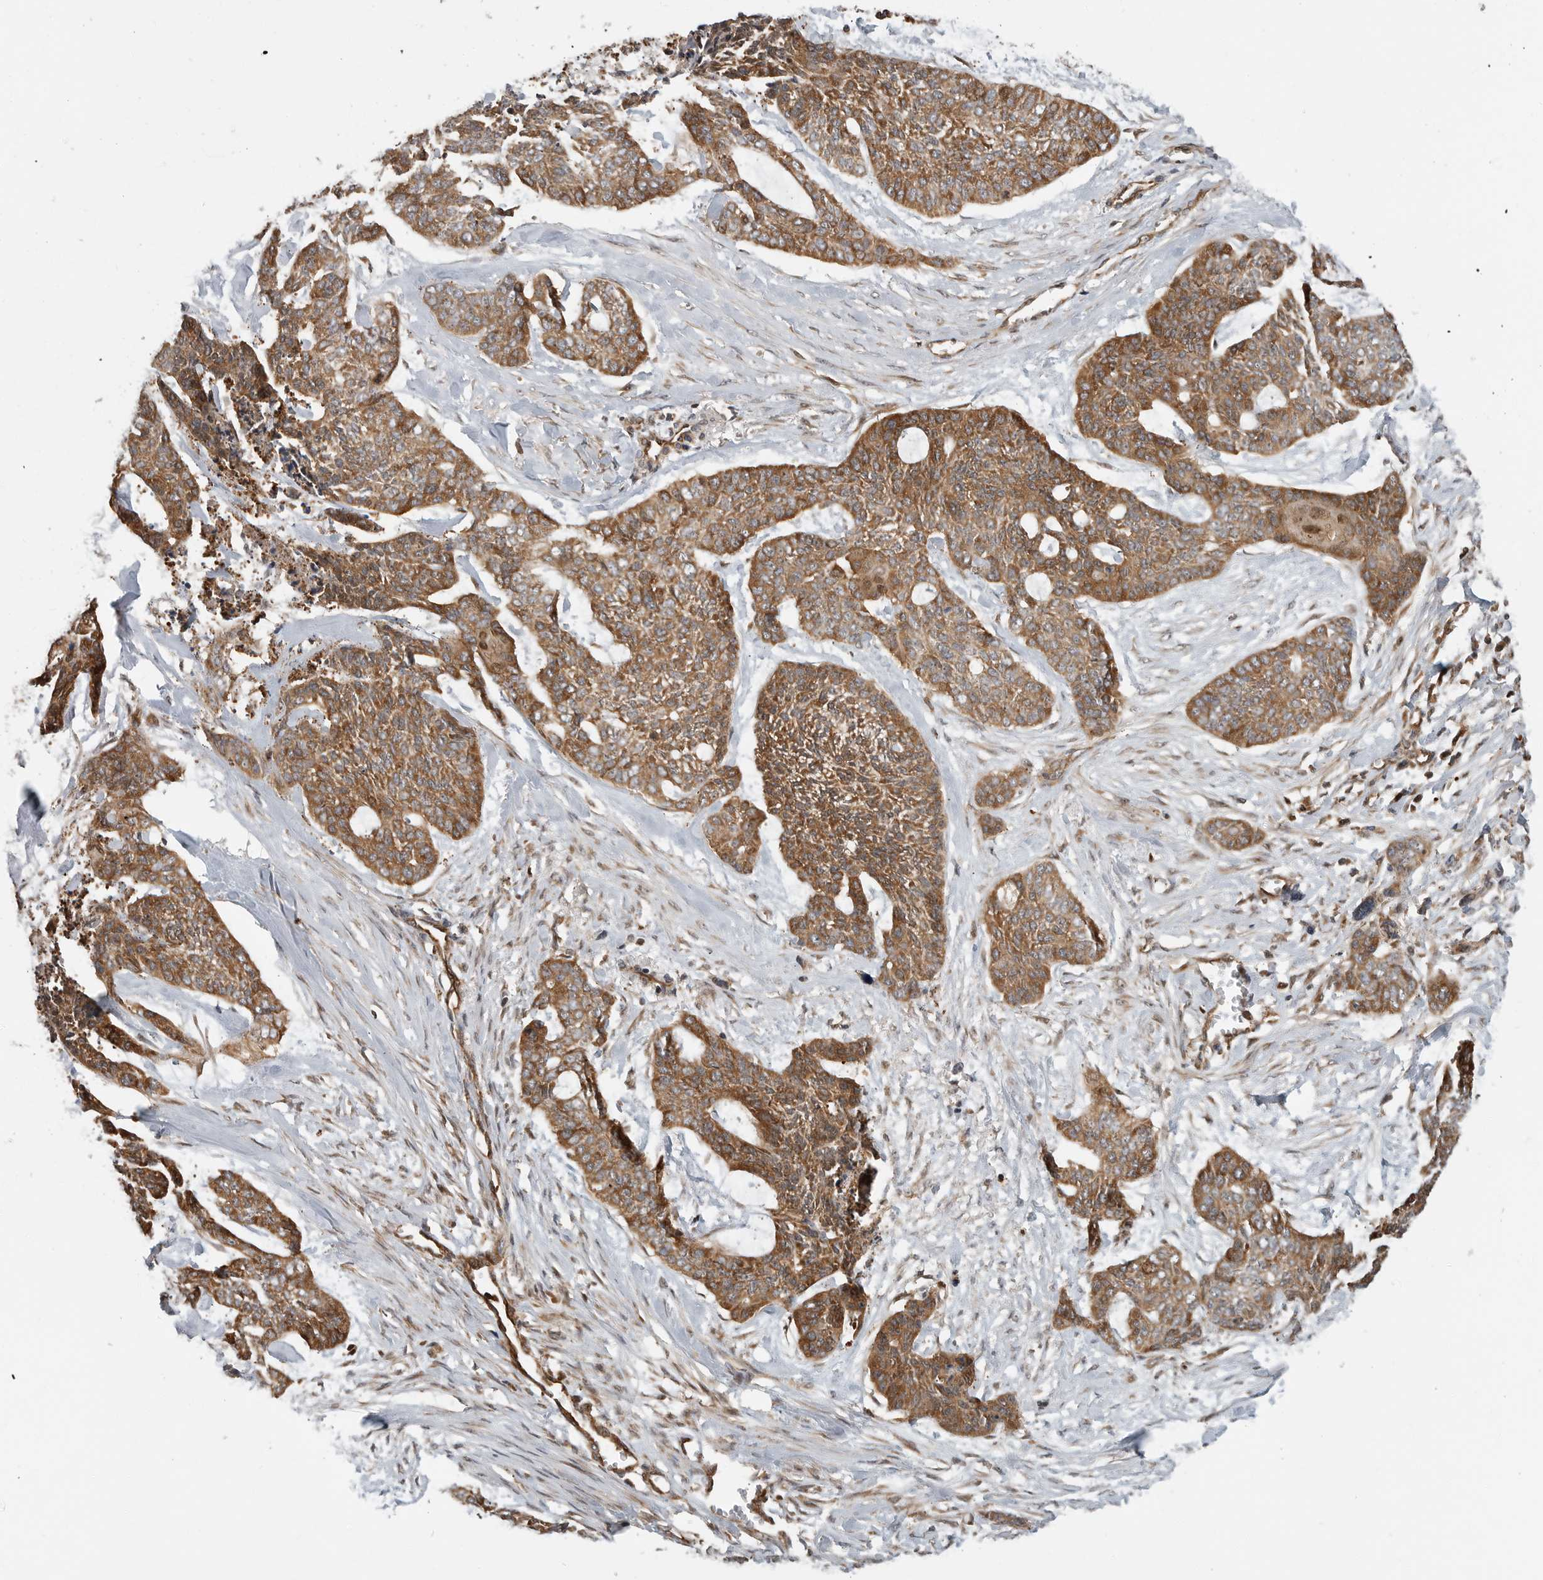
{"staining": {"intensity": "moderate", "quantity": ">75%", "location": "cytoplasmic/membranous"}, "tissue": "skin cancer", "cell_type": "Tumor cells", "image_type": "cancer", "snomed": [{"axis": "morphology", "description": "Basal cell carcinoma"}, {"axis": "topography", "description": "Skin"}], "caption": "A medium amount of moderate cytoplasmic/membranous staining is appreciated in about >75% of tumor cells in skin cancer (basal cell carcinoma) tissue.", "gene": "STRAP", "patient": {"sex": "female", "age": 64}}